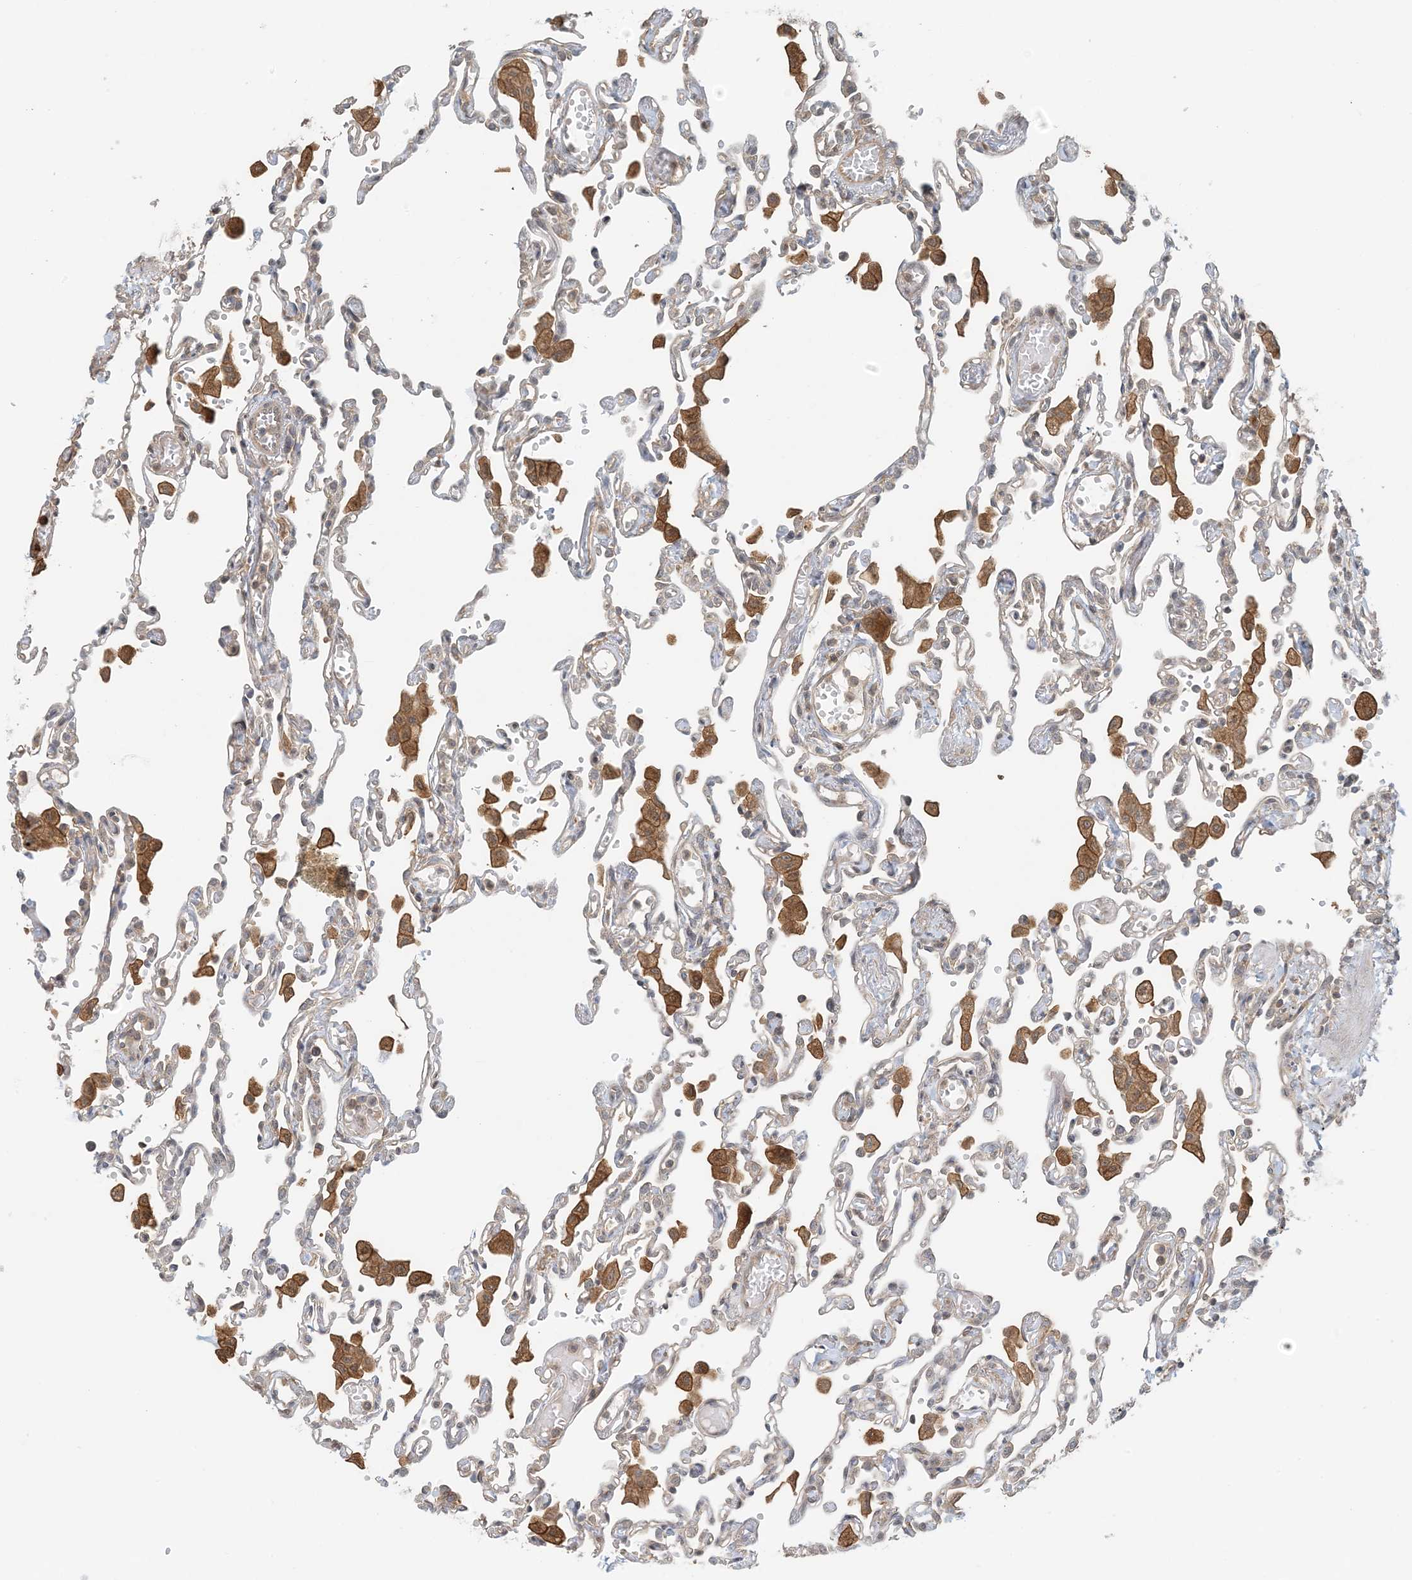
{"staining": {"intensity": "moderate", "quantity": "<25%", "location": "cytoplasmic/membranous"}, "tissue": "lung", "cell_type": "Alveolar cells", "image_type": "normal", "snomed": [{"axis": "morphology", "description": "Normal tissue, NOS"}, {"axis": "topography", "description": "Bronchus"}, {"axis": "topography", "description": "Lung"}], "caption": "Immunohistochemistry photomicrograph of unremarkable lung: human lung stained using IHC exhibits low levels of moderate protein expression localized specifically in the cytoplasmic/membranous of alveolar cells, appearing as a cytoplasmic/membranous brown color.", "gene": "OBI1", "patient": {"sex": "female", "age": 49}}